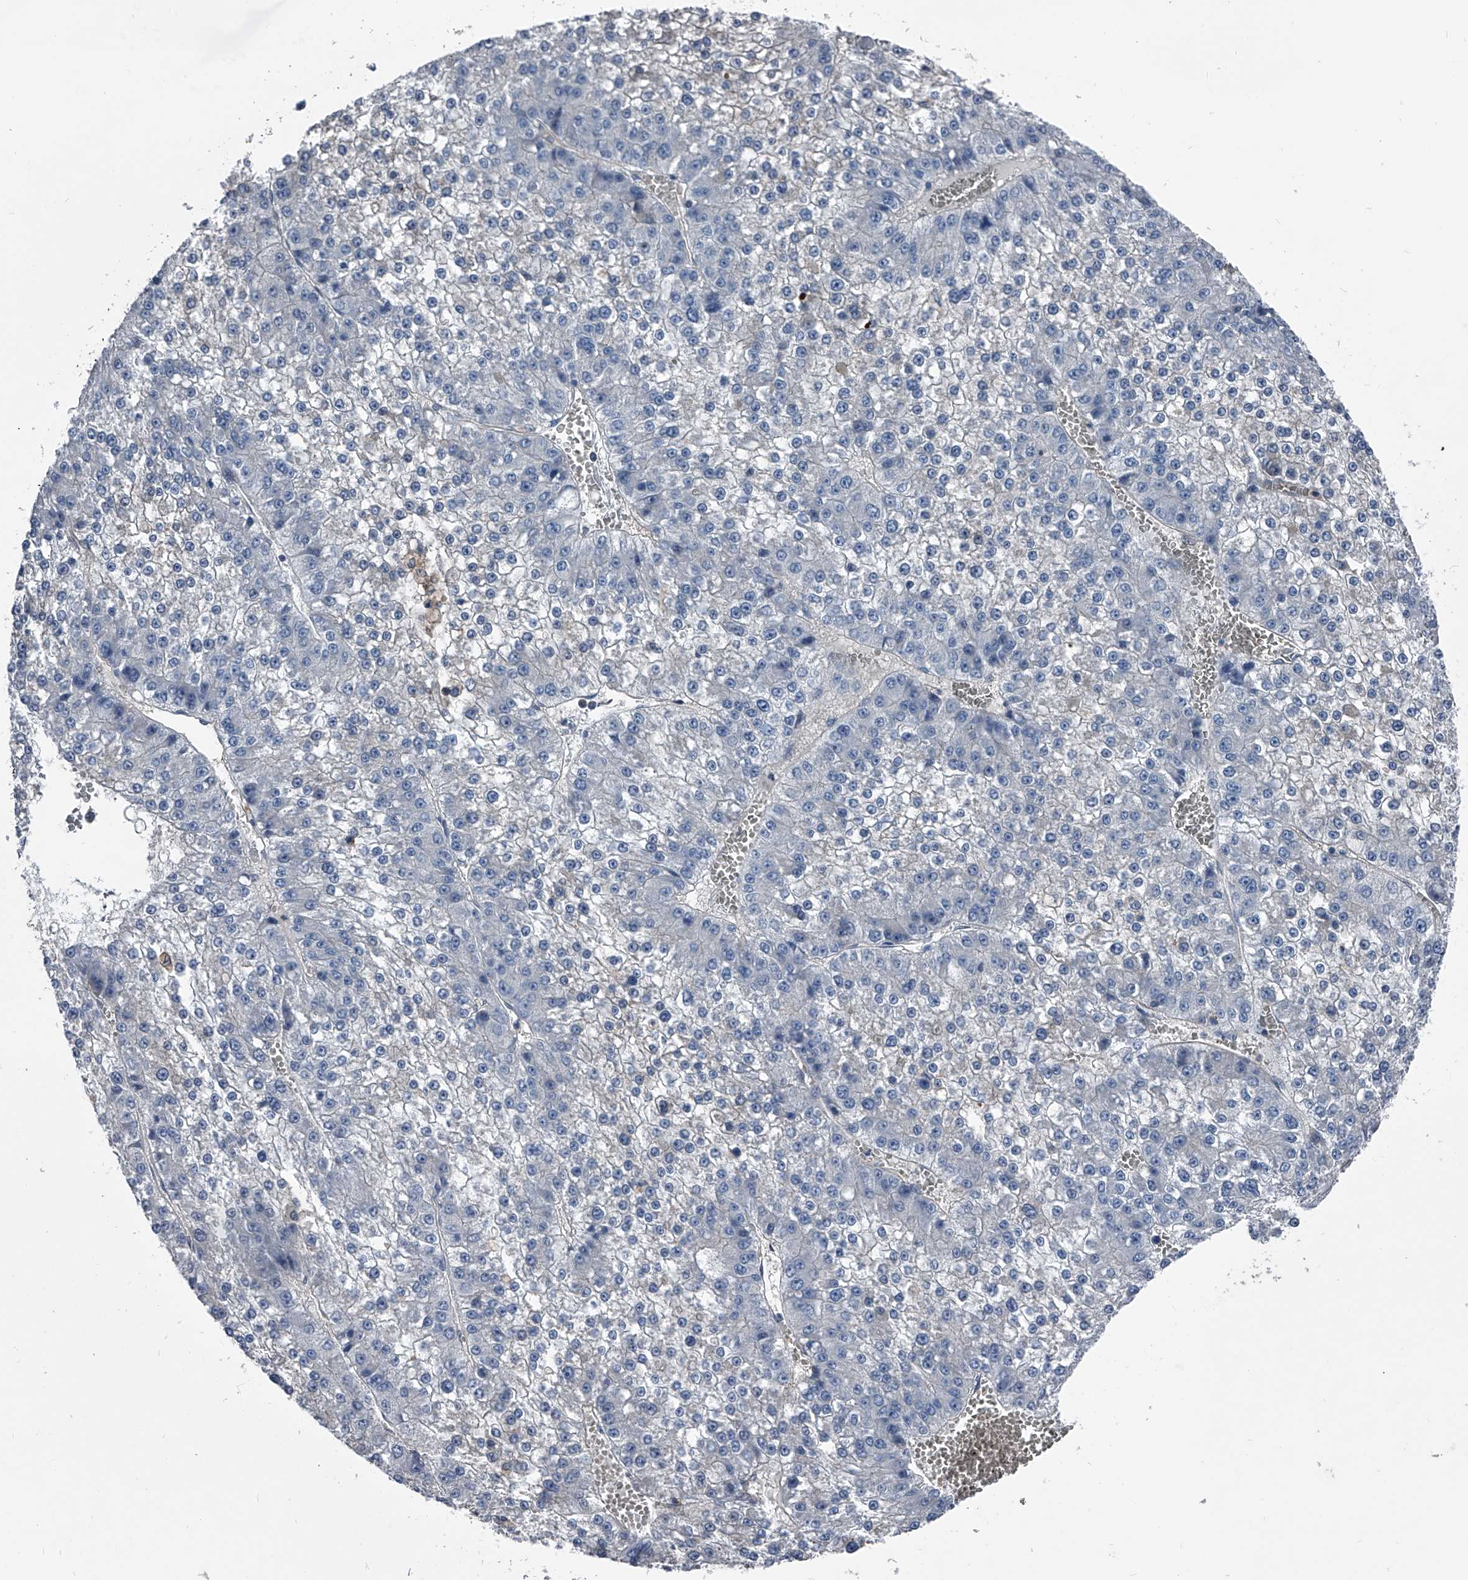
{"staining": {"intensity": "negative", "quantity": "none", "location": "none"}, "tissue": "liver cancer", "cell_type": "Tumor cells", "image_type": "cancer", "snomed": [{"axis": "morphology", "description": "Carcinoma, Hepatocellular, NOS"}, {"axis": "topography", "description": "Liver"}], "caption": "High power microscopy photomicrograph of an immunohistochemistry (IHC) photomicrograph of liver hepatocellular carcinoma, revealing no significant expression in tumor cells. (IHC, brightfield microscopy, high magnification).", "gene": "KIF13A", "patient": {"sex": "female", "age": 73}}